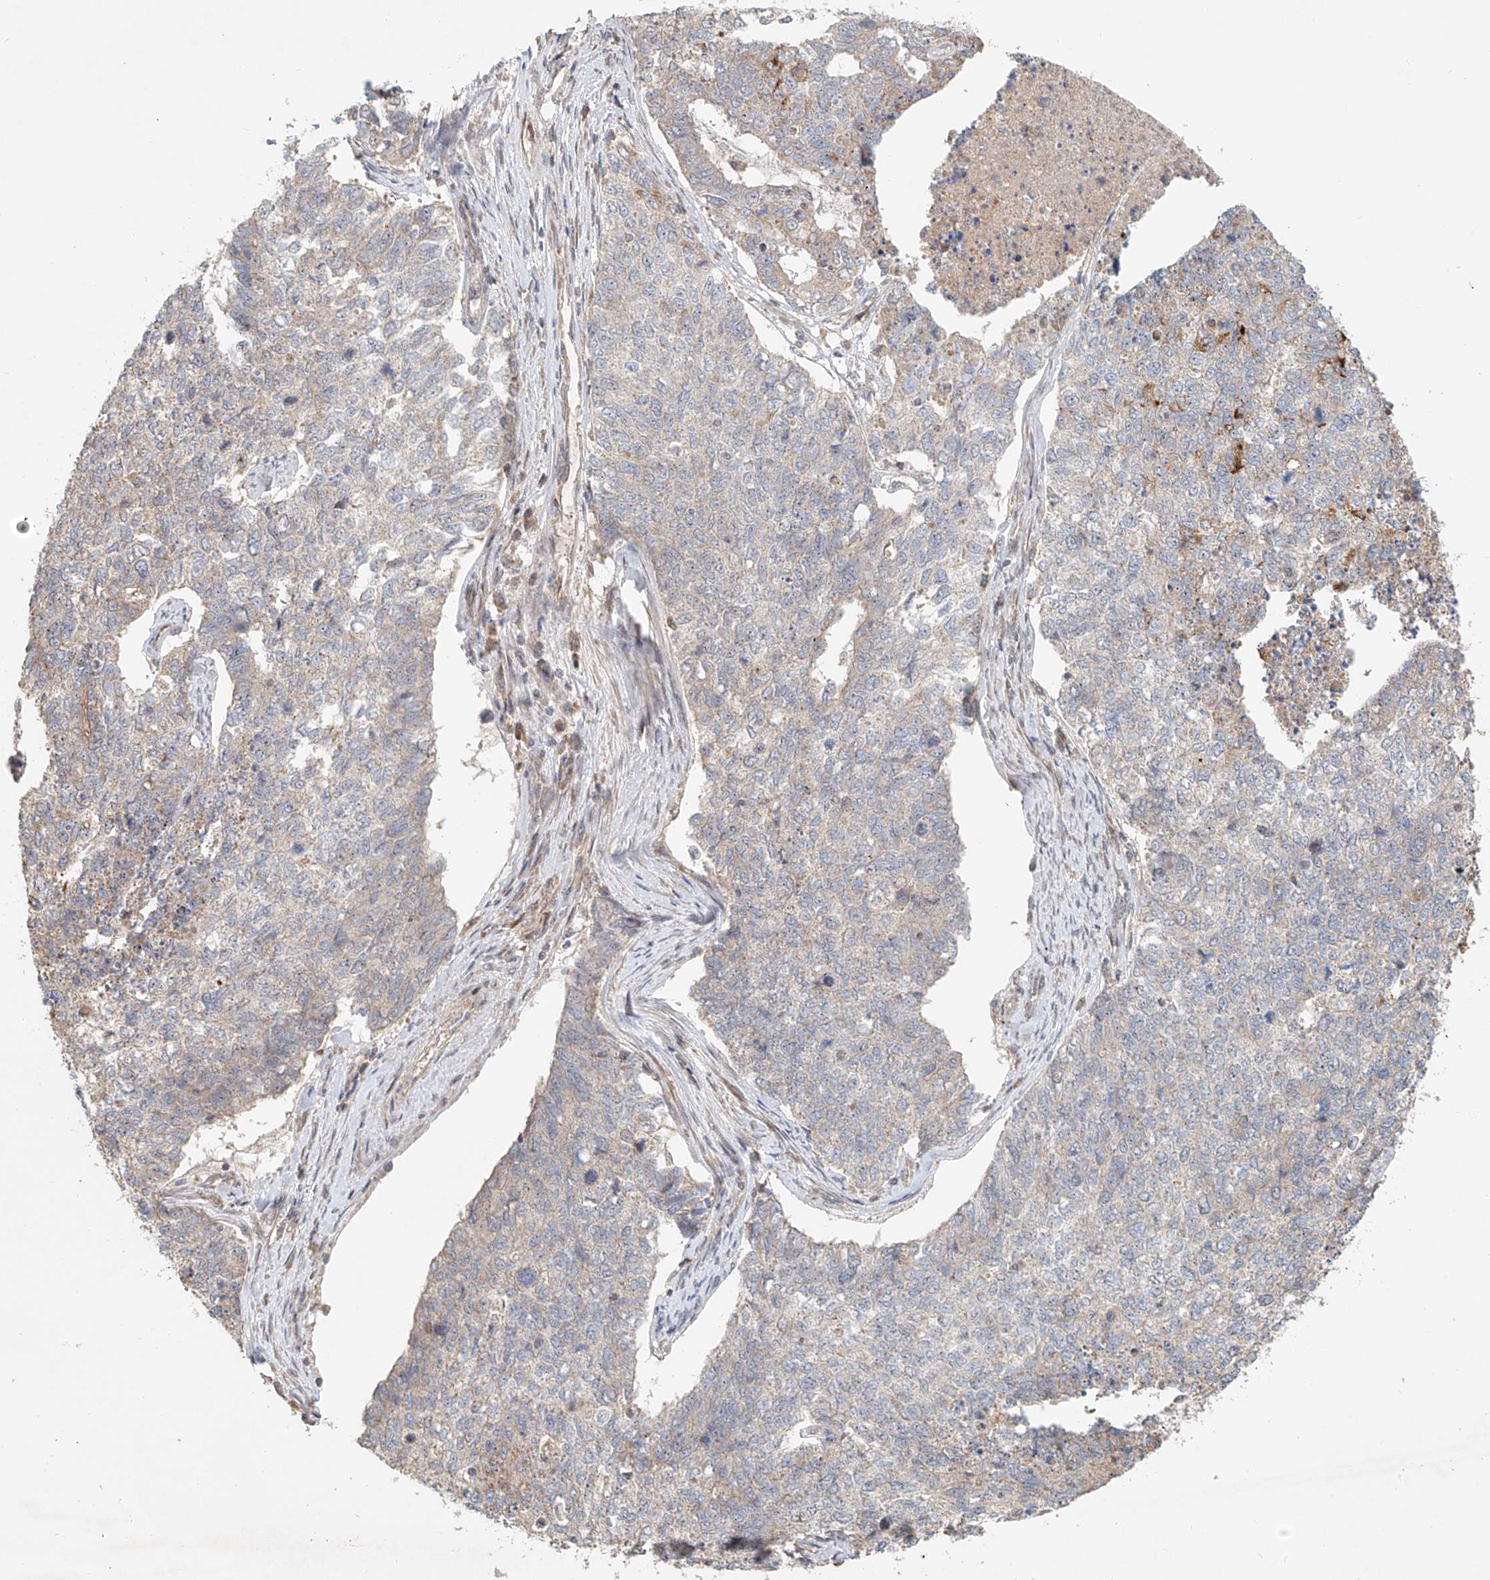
{"staining": {"intensity": "negative", "quantity": "none", "location": "none"}, "tissue": "cervical cancer", "cell_type": "Tumor cells", "image_type": "cancer", "snomed": [{"axis": "morphology", "description": "Squamous cell carcinoma, NOS"}, {"axis": "topography", "description": "Cervix"}], "caption": "A high-resolution image shows immunohistochemistry staining of cervical cancer (squamous cell carcinoma), which shows no significant staining in tumor cells.", "gene": "TMEM61", "patient": {"sex": "female", "age": 63}}